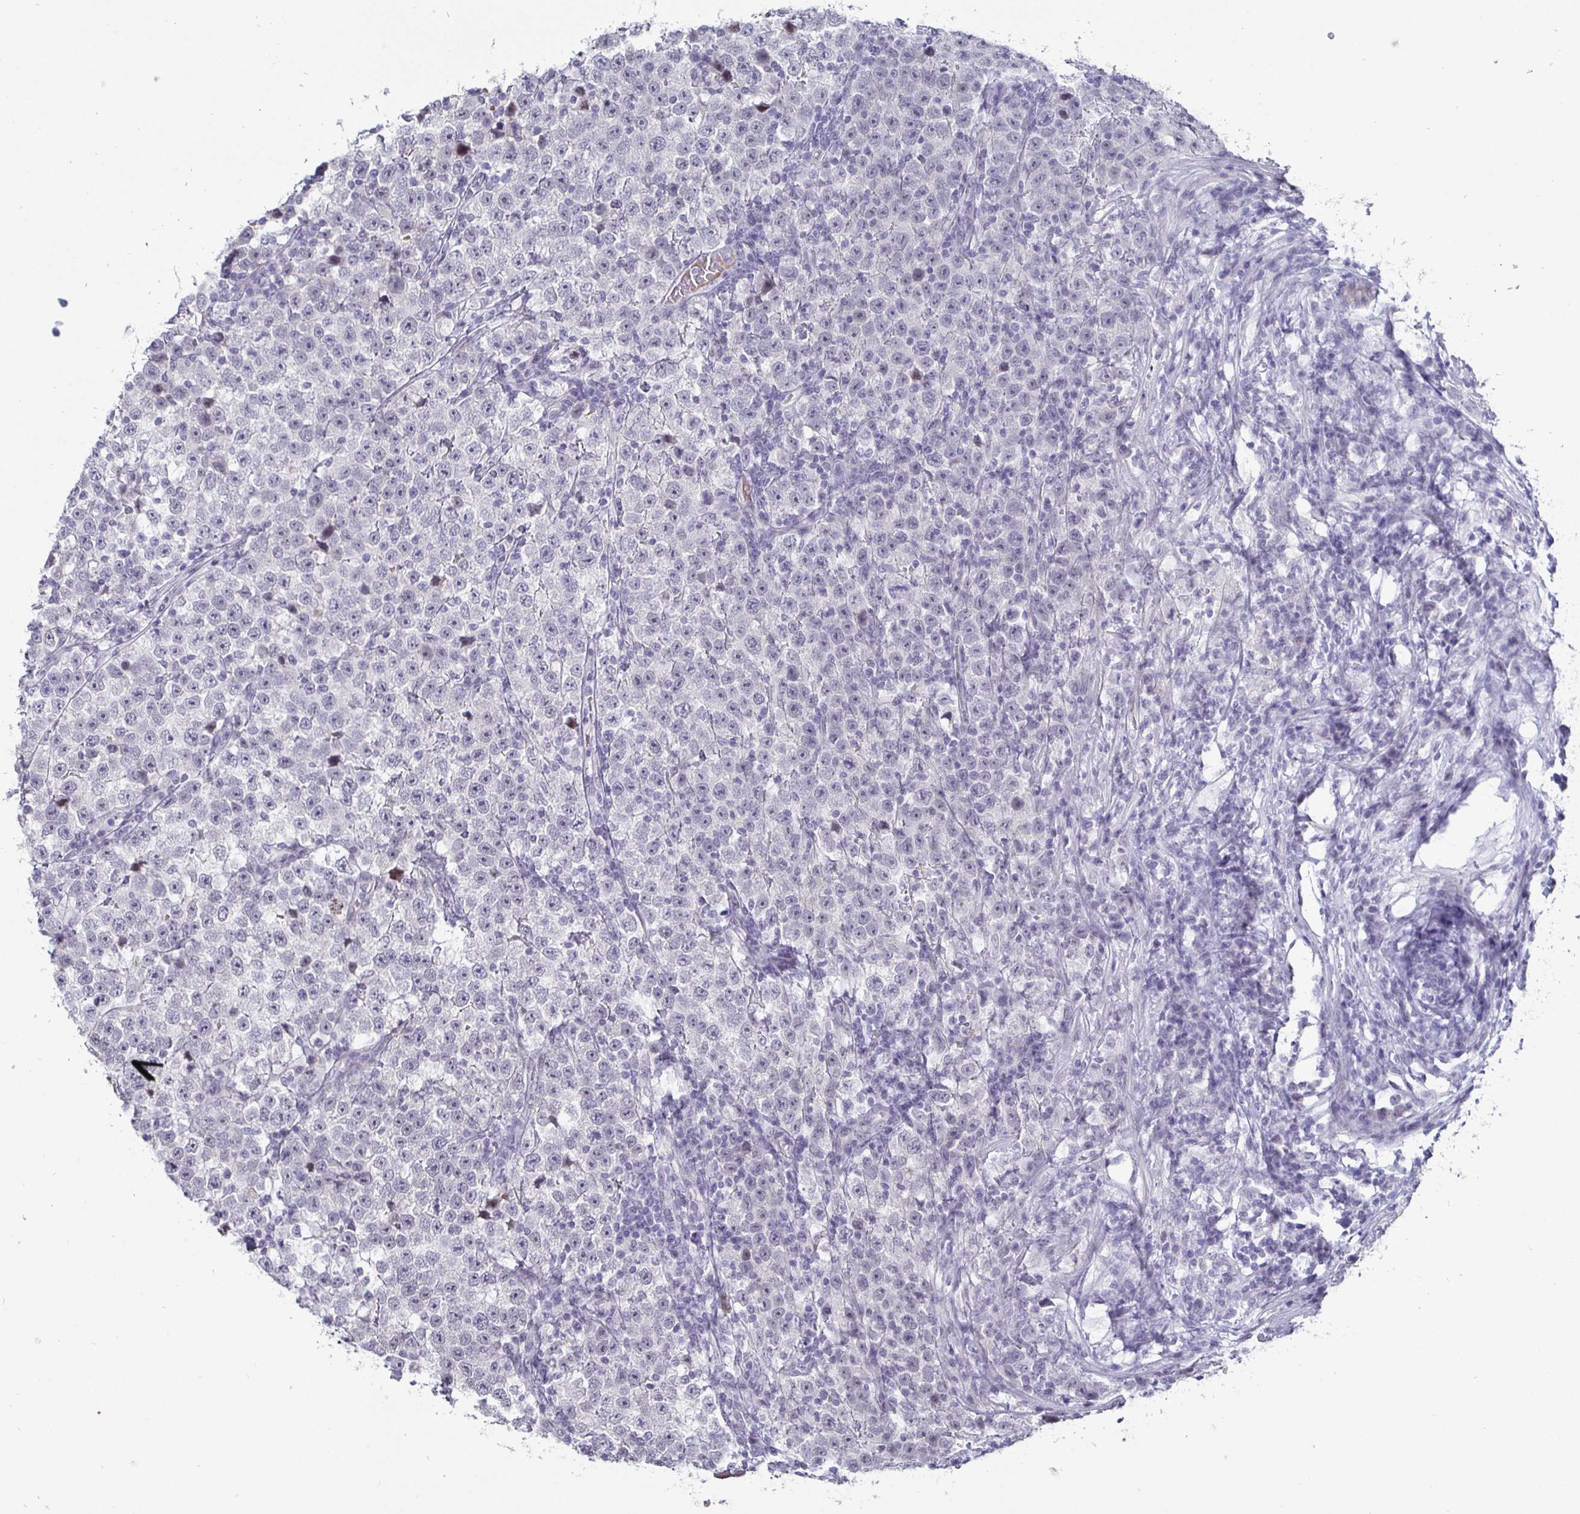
{"staining": {"intensity": "negative", "quantity": "none", "location": "none"}, "tissue": "testis cancer", "cell_type": "Tumor cells", "image_type": "cancer", "snomed": [{"axis": "morphology", "description": "Seminoma, NOS"}, {"axis": "topography", "description": "Testis"}], "caption": "Tumor cells show no significant protein staining in testis cancer (seminoma).", "gene": "OOSP2", "patient": {"sex": "male", "age": 43}}